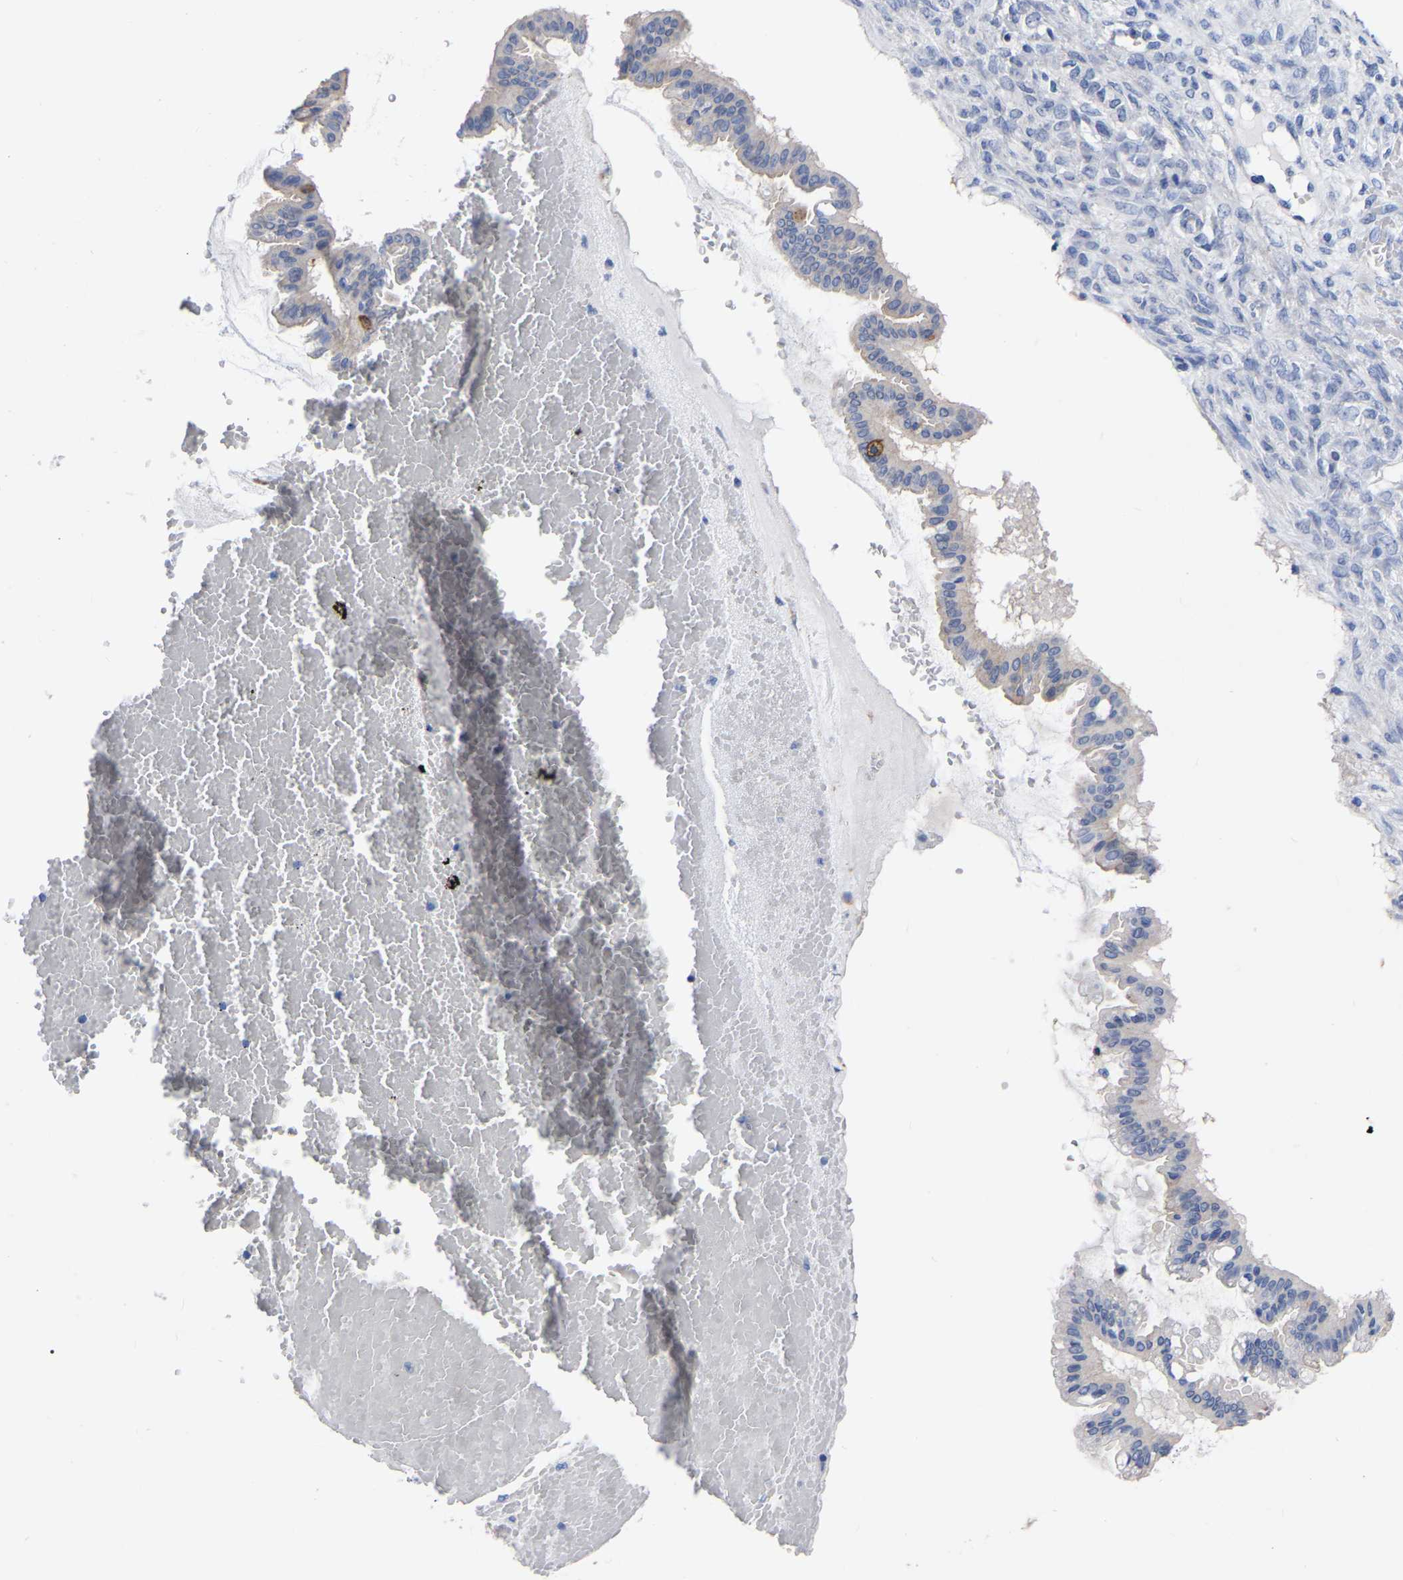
{"staining": {"intensity": "negative", "quantity": "none", "location": "none"}, "tissue": "ovarian cancer", "cell_type": "Tumor cells", "image_type": "cancer", "snomed": [{"axis": "morphology", "description": "Cystadenocarcinoma, mucinous, NOS"}, {"axis": "topography", "description": "Ovary"}], "caption": "Immunohistochemical staining of ovarian mucinous cystadenocarcinoma reveals no significant staining in tumor cells.", "gene": "ANXA13", "patient": {"sex": "female", "age": 73}}